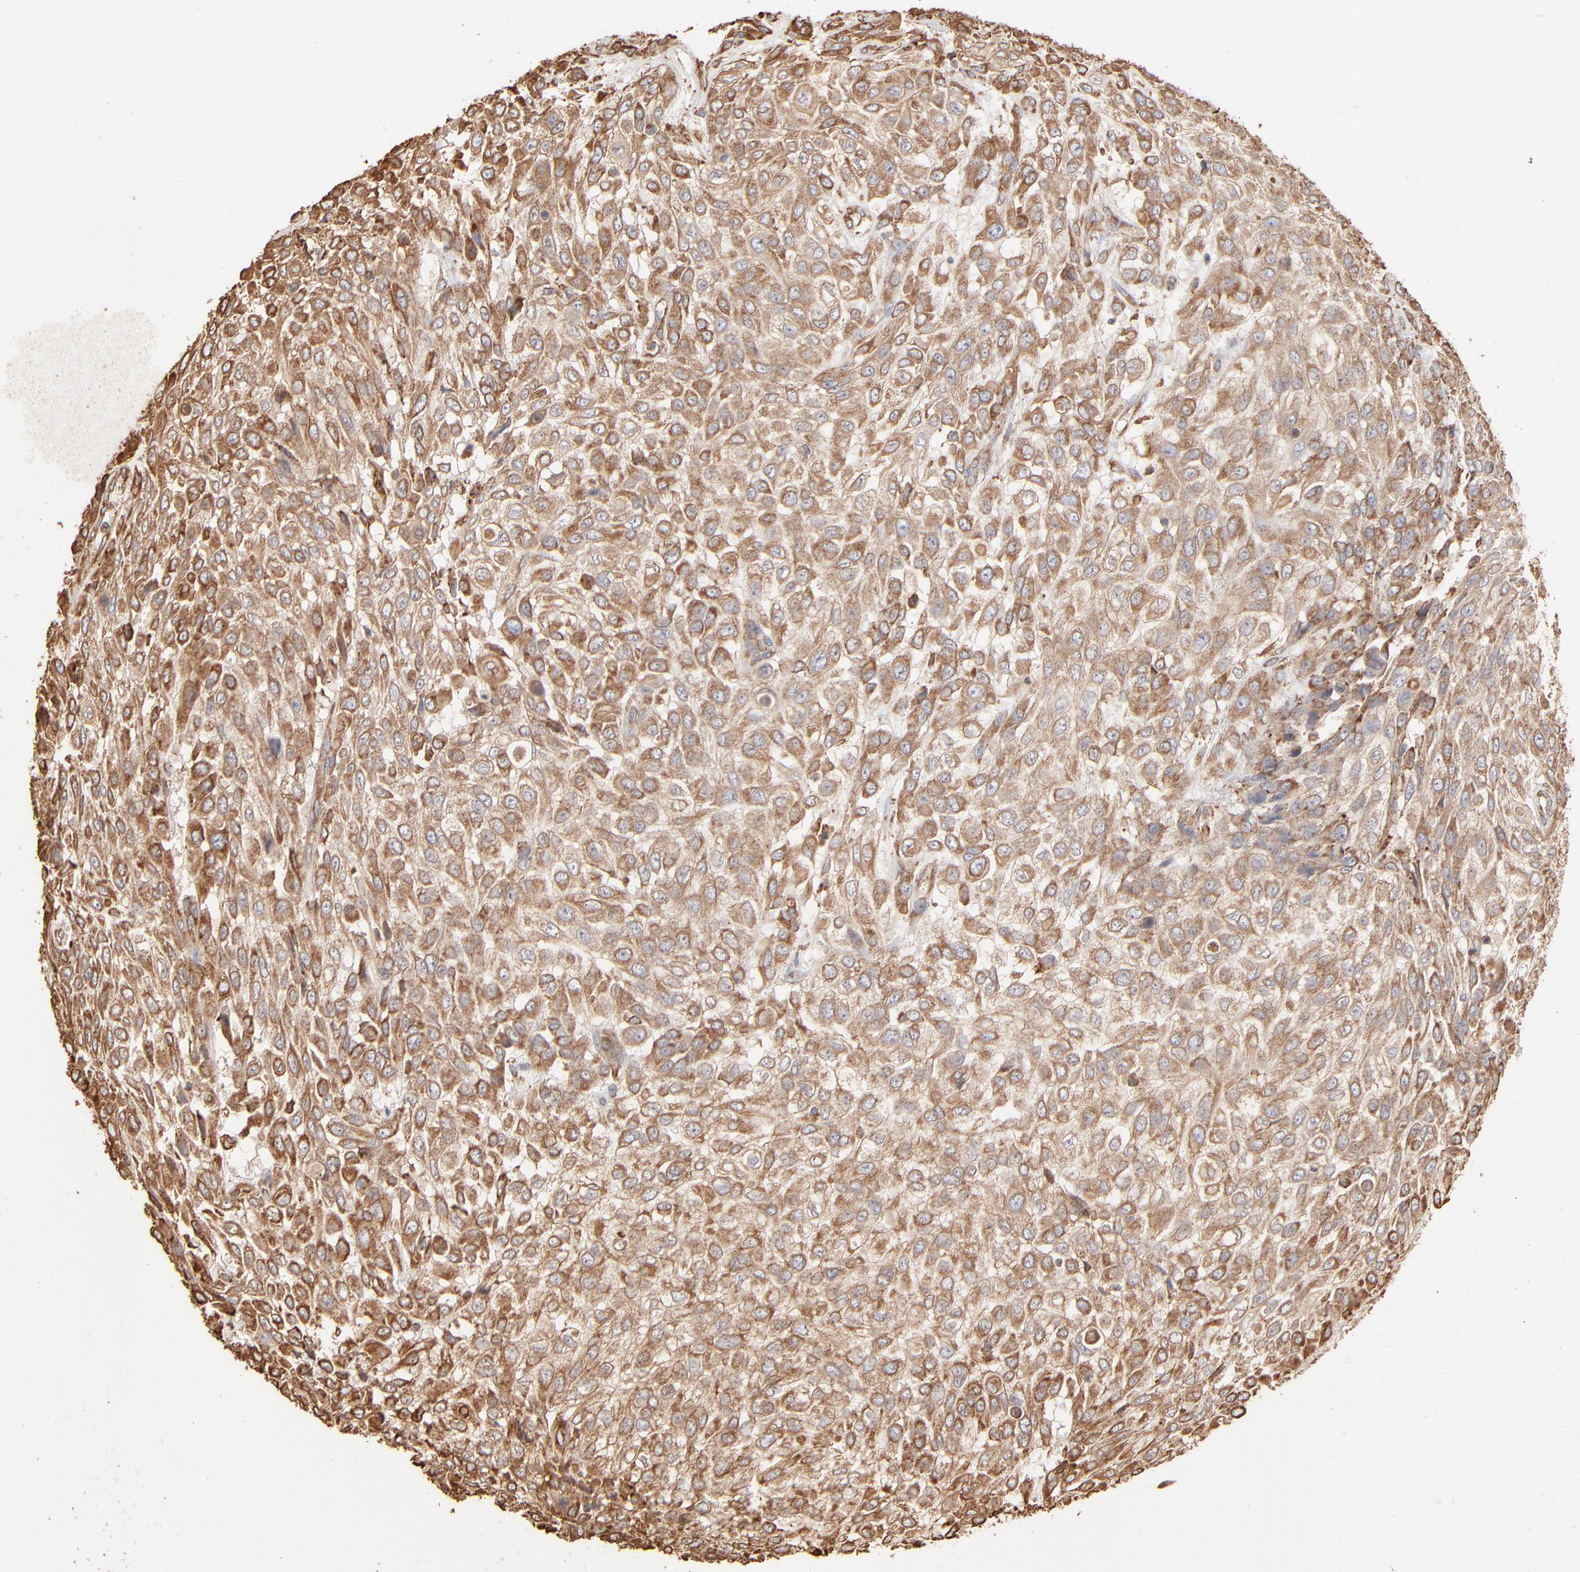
{"staining": {"intensity": "moderate", "quantity": ">75%", "location": "cytoplasmic/membranous"}, "tissue": "urothelial cancer", "cell_type": "Tumor cells", "image_type": "cancer", "snomed": [{"axis": "morphology", "description": "Urothelial carcinoma, High grade"}, {"axis": "topography", "description": "Urinary bladder"}], "caption": "Protein staining of urothelial cancer tissue displays moderate cytoplasmic/membranous staining in about >75% of tumor cells.", "gene": "PDIA3", "patient": {"sex": "male", "age": 57}}